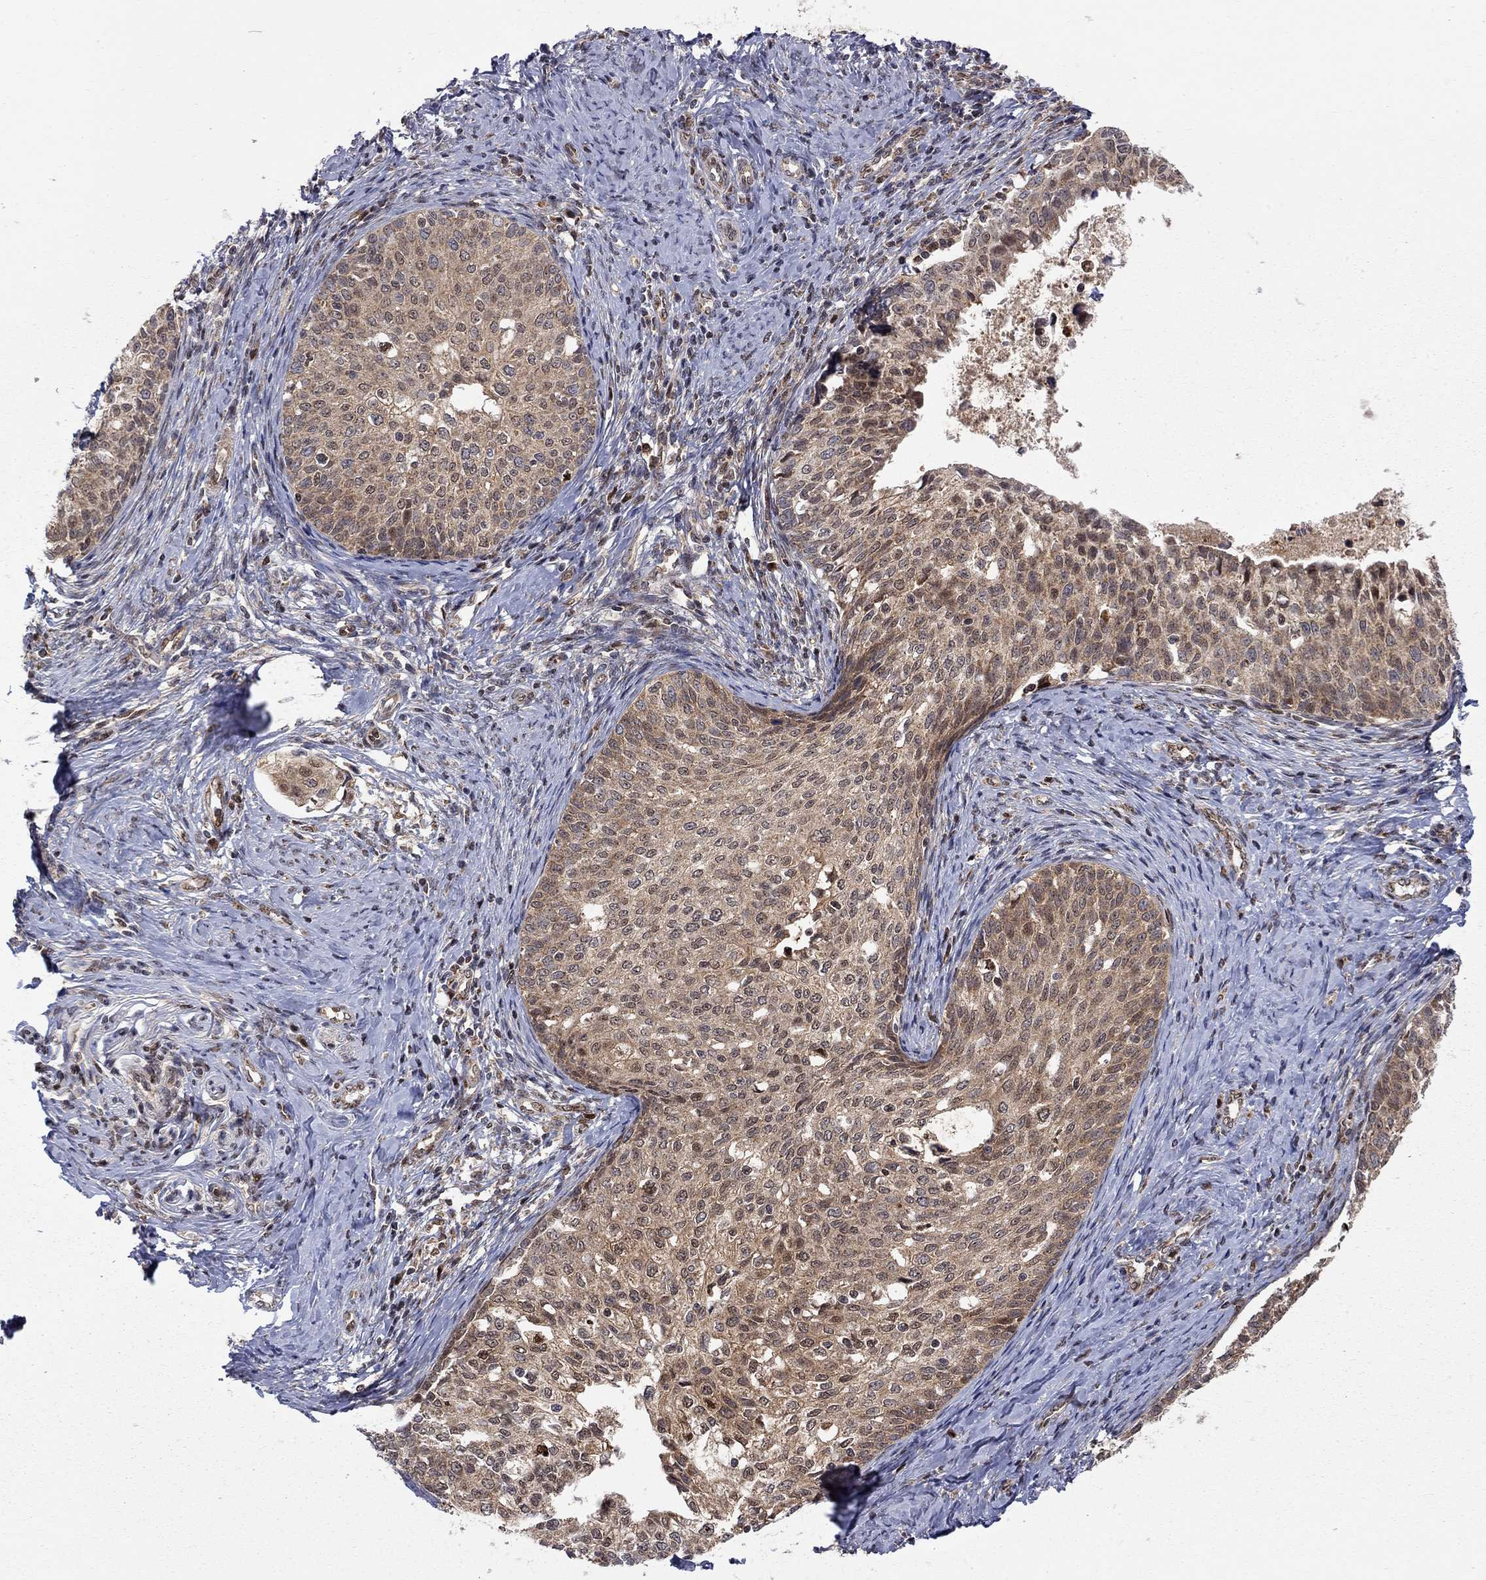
{"staining": {"intensity": "moderate", "quantity": ">75%", "location": "cytoplasmic/membranous"}, "tissue": "cervical cancer", "cell_type": "Tumor cells", "image_type": "cancer", "snomed": [{"axis": "morphology", "description": "Squamous cell carcinoma, NOS"}, {"axis": "topography", "description": "Cervix"}], "caption": "An image of squamous cell carcinoma (cervical) stained for a protein shows moderate cytoplasmic/membranous brown staining in tumor cells.", "gene": "ELOB", "patient": {"sex": "female", "age": 51}}